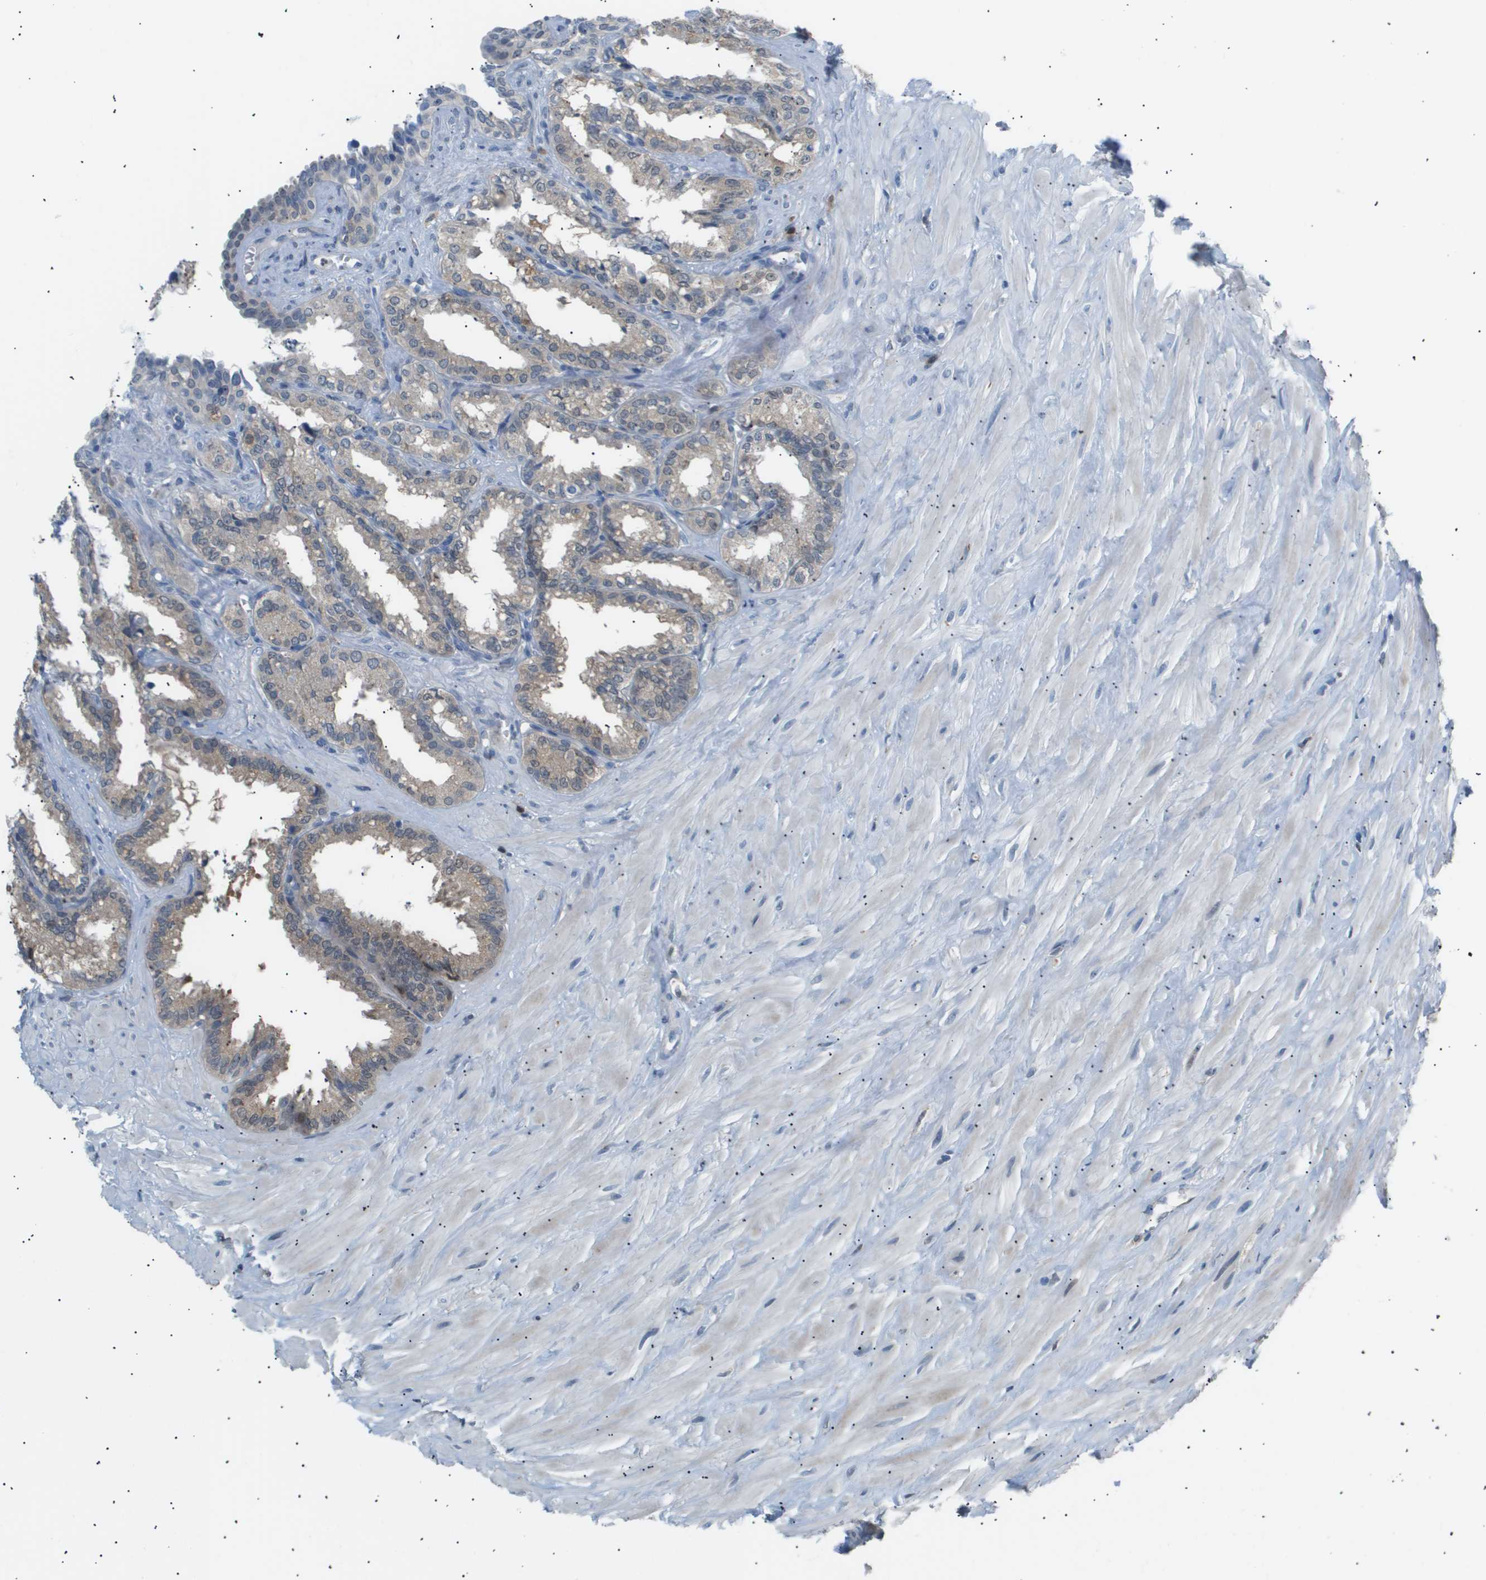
{"staining": {"intensity": "weak", "quantity": "25%-75%", "location": "cytoplasmic/membranous"}, "tissue": "seminal vesicle", "cell_type": "Glandular cells", "image_type": "normal", "snomed": [{"axis": "morphology", "description": "Normal tissue, NOS"}, {"axis": "topography", "description": "Seminal veicle"}], "caption": "Normal seminal vesicle shows weak cytoplasmic/membranous positivity in approximately 25%-75% of glandular cells Nuclei are stained in blue..", "gene": "AKR1A1", "patient": {"sex": "male", "age": 64}}